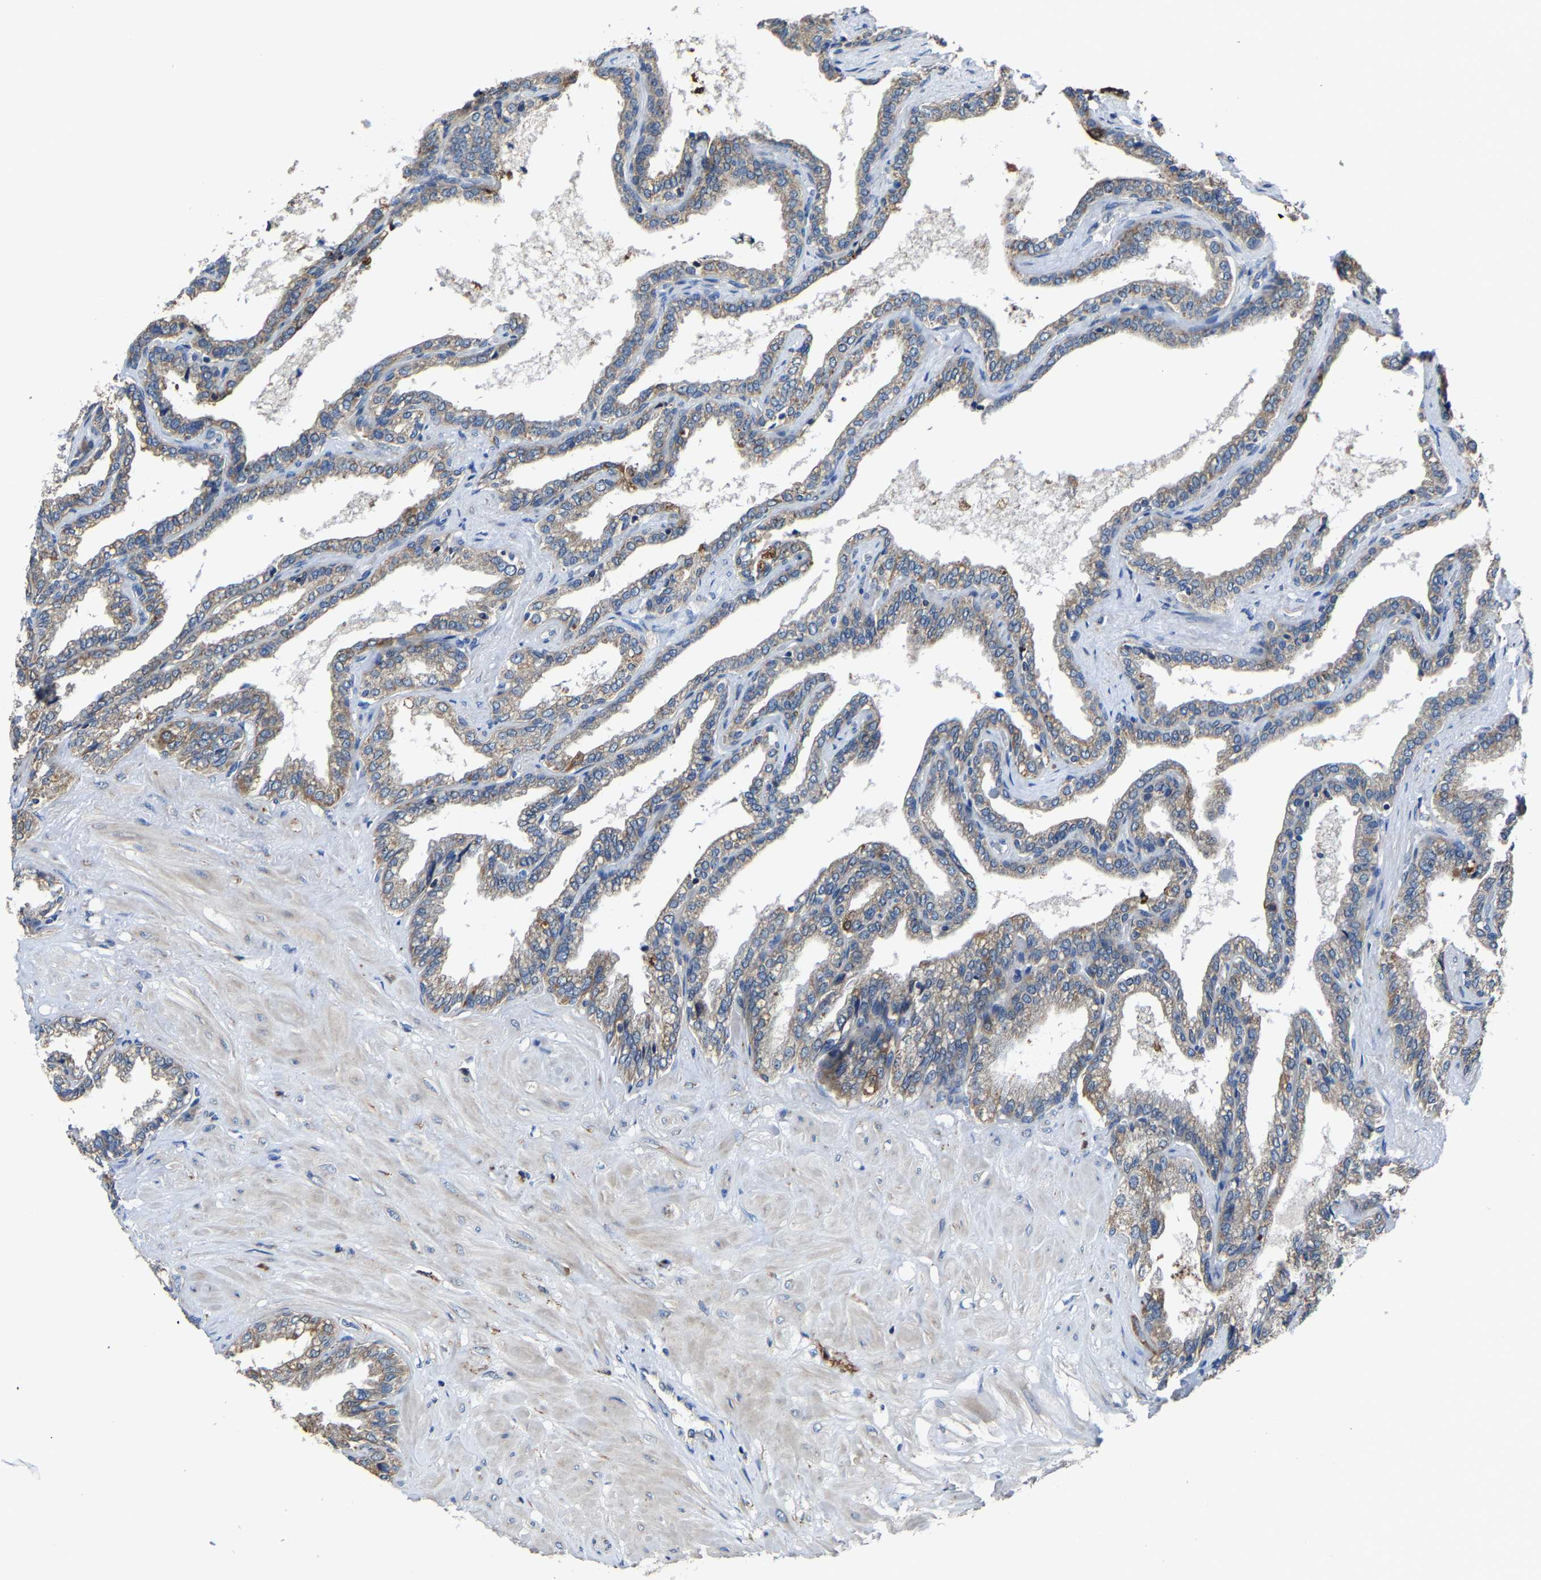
{"staining": {"intensity": "weak", "quantity": ">75%", "location": "cytoplasmic/membranous"}, "tissue": "seminal vesicle", "cell_type": "Glandular cells", "image_type": "normal", "snomed": [{"axis": "morphology", "description": "Normal tissue, NOS"}, {"axis": "topography", "description": "Seminal veicle"}], "caption": "Immunohistochemical staining of benign human seminal vesicle demonstrates weak cytoplasmic/membranous protein expression in about >75% of glandular cells.", "gene": "AGK", "patient": {"sex": "male", "age": 46}}